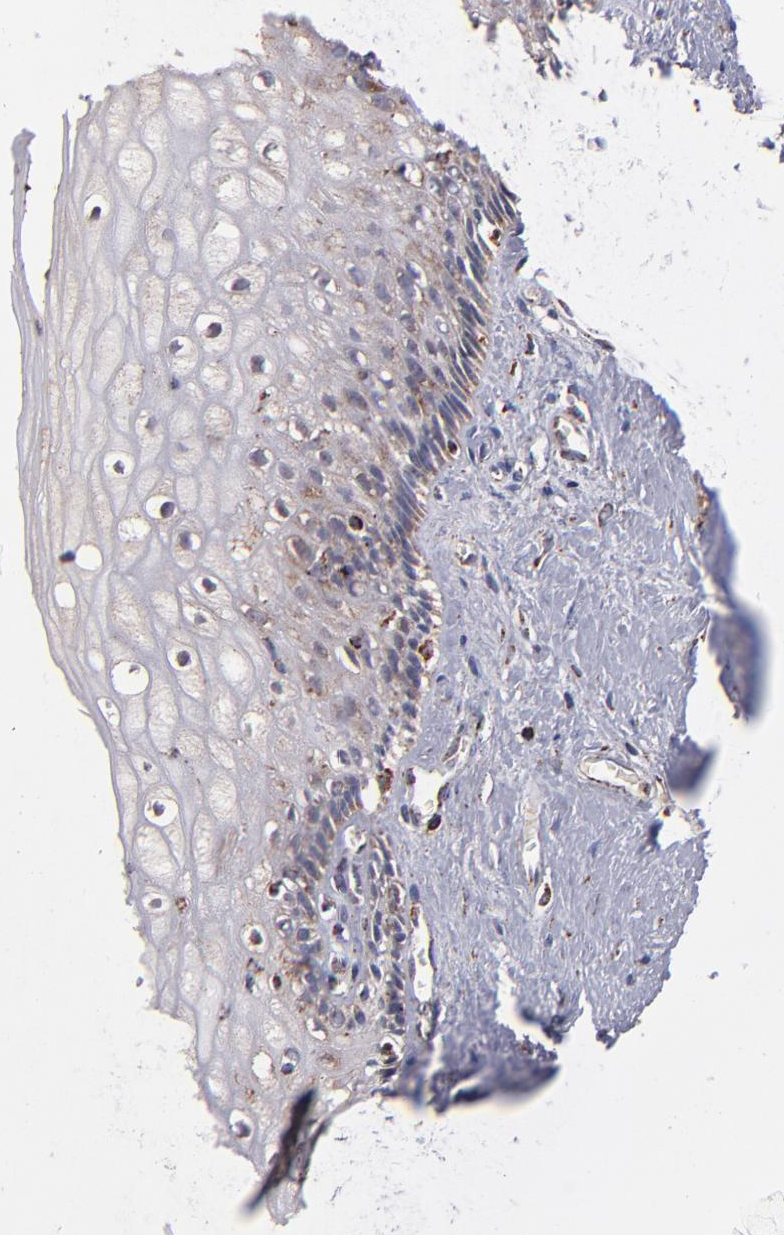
{"staining": {"intensity": "moderate", "quantity": "25%-75%", "location": "cytoplasmic/membranous"}, "tissue": "vagina", "cell_type": "Squamous epithelial cells", "image_type": "normal", "snomed": [{"axis": "morphology", "description": "Normal tissue, NOS"}, {"axis": "topography", "description": "Vagina"}], "caption": "Squamous epithelial cells show medium levels of moderate cytoplasmic/membranous expression in about 25%-75% of cells in normal vagina.", "gene": "DLST", "patient": {"sex": "female", "age": 46}}